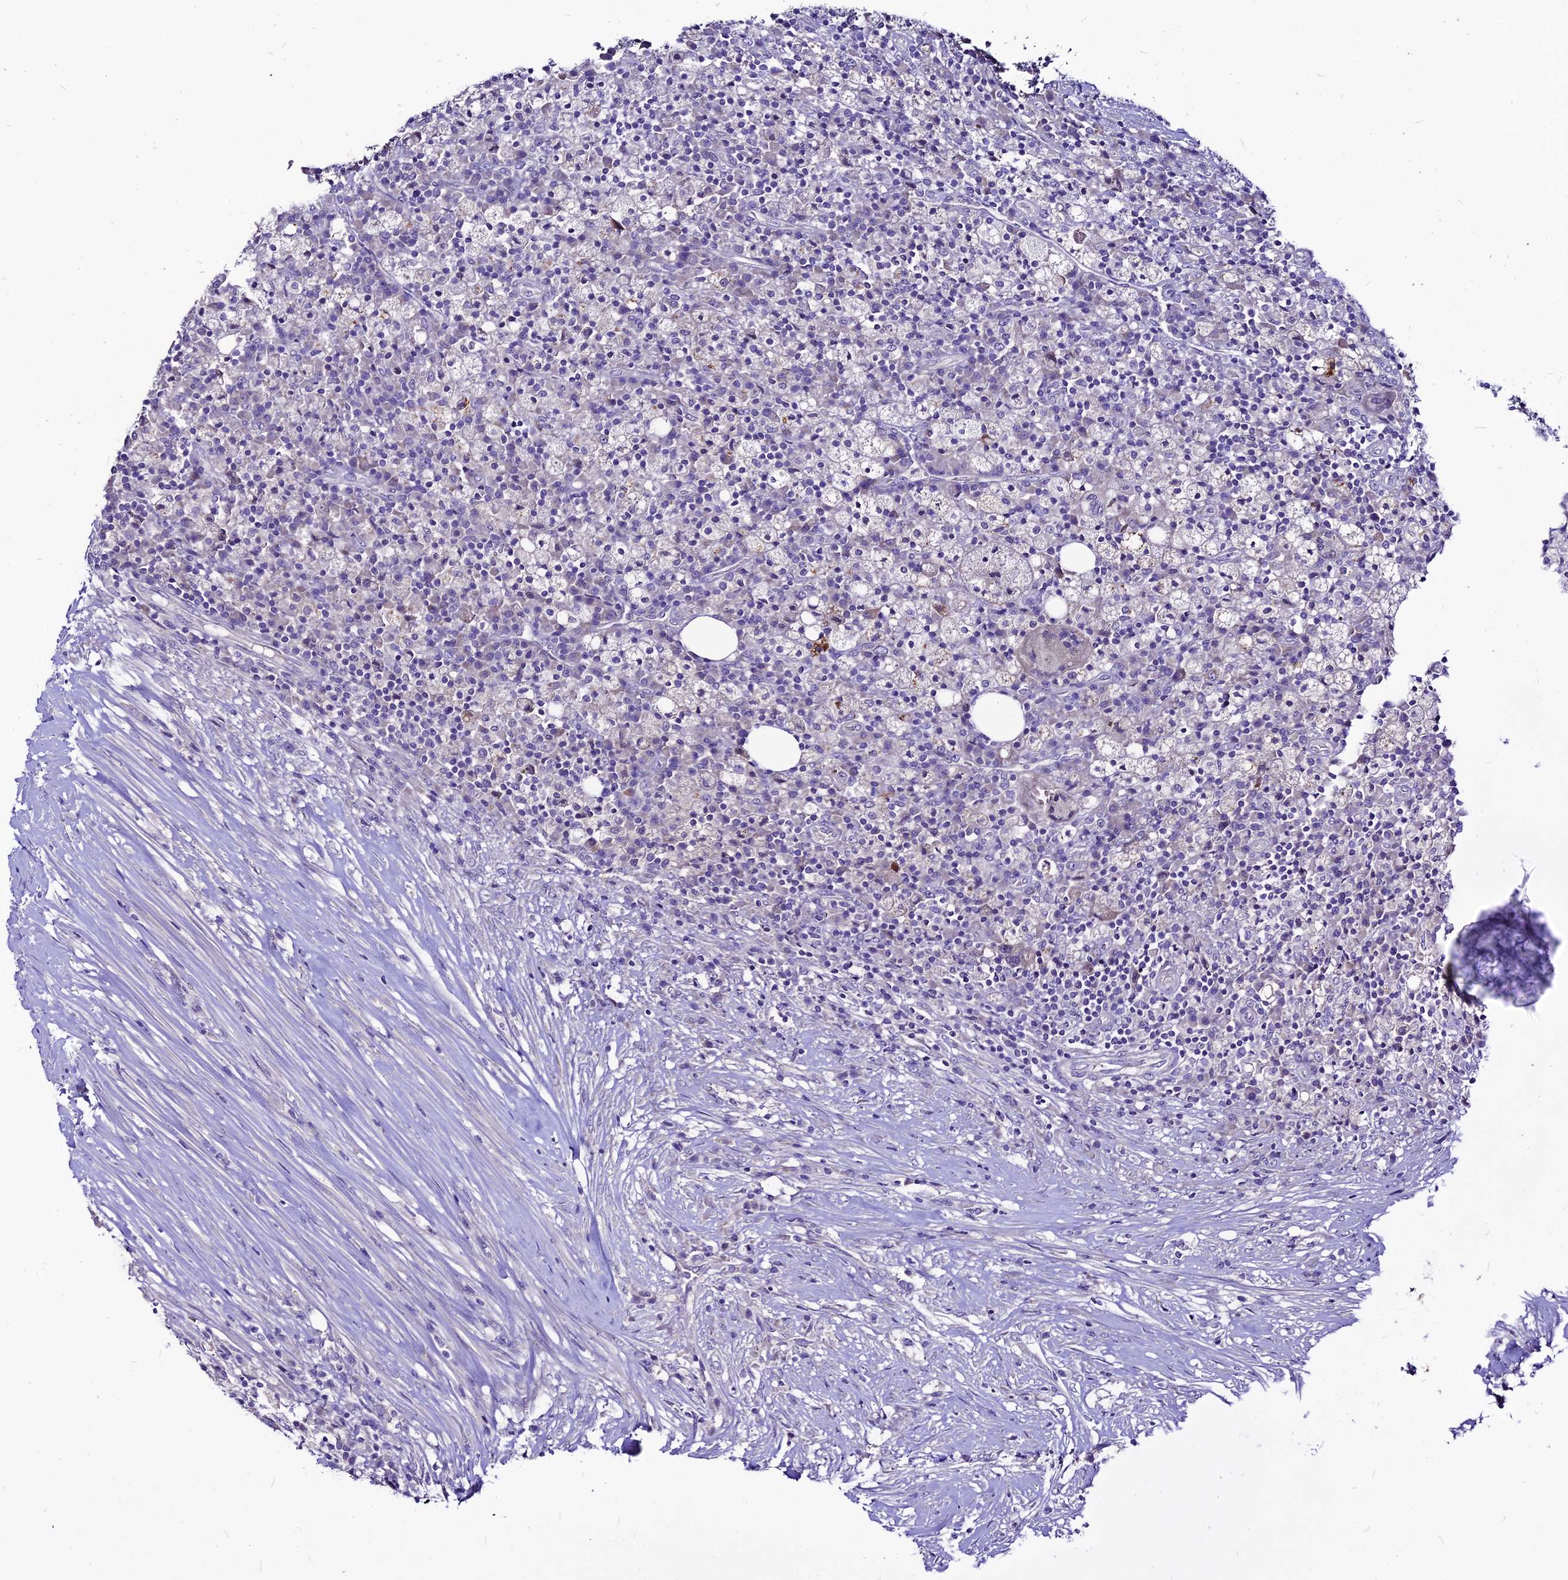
{"staining": {"intensity": "negative", "quantity": "none", "location": "none"}, "tissue": "colorectal cancer", "cell_type": "Tumor cells", "image_type": "cancer", "snomed": [{"axis": "morphology", "description": "Adenocarcinoma, NOS"}, {"axis": "topography", "description": "Colon"}], "caption": "An immunohistochemistry (IHC) image of colorectal adenocarcinoma is shown. There is no staining in tumor cells of colorectal adenocarcinoma. (Immunohistochemistry (ihc), brightfield microscopy, high magnification).", "gene": "CZIB", "patient": {"sex": "male", "age": 83}}